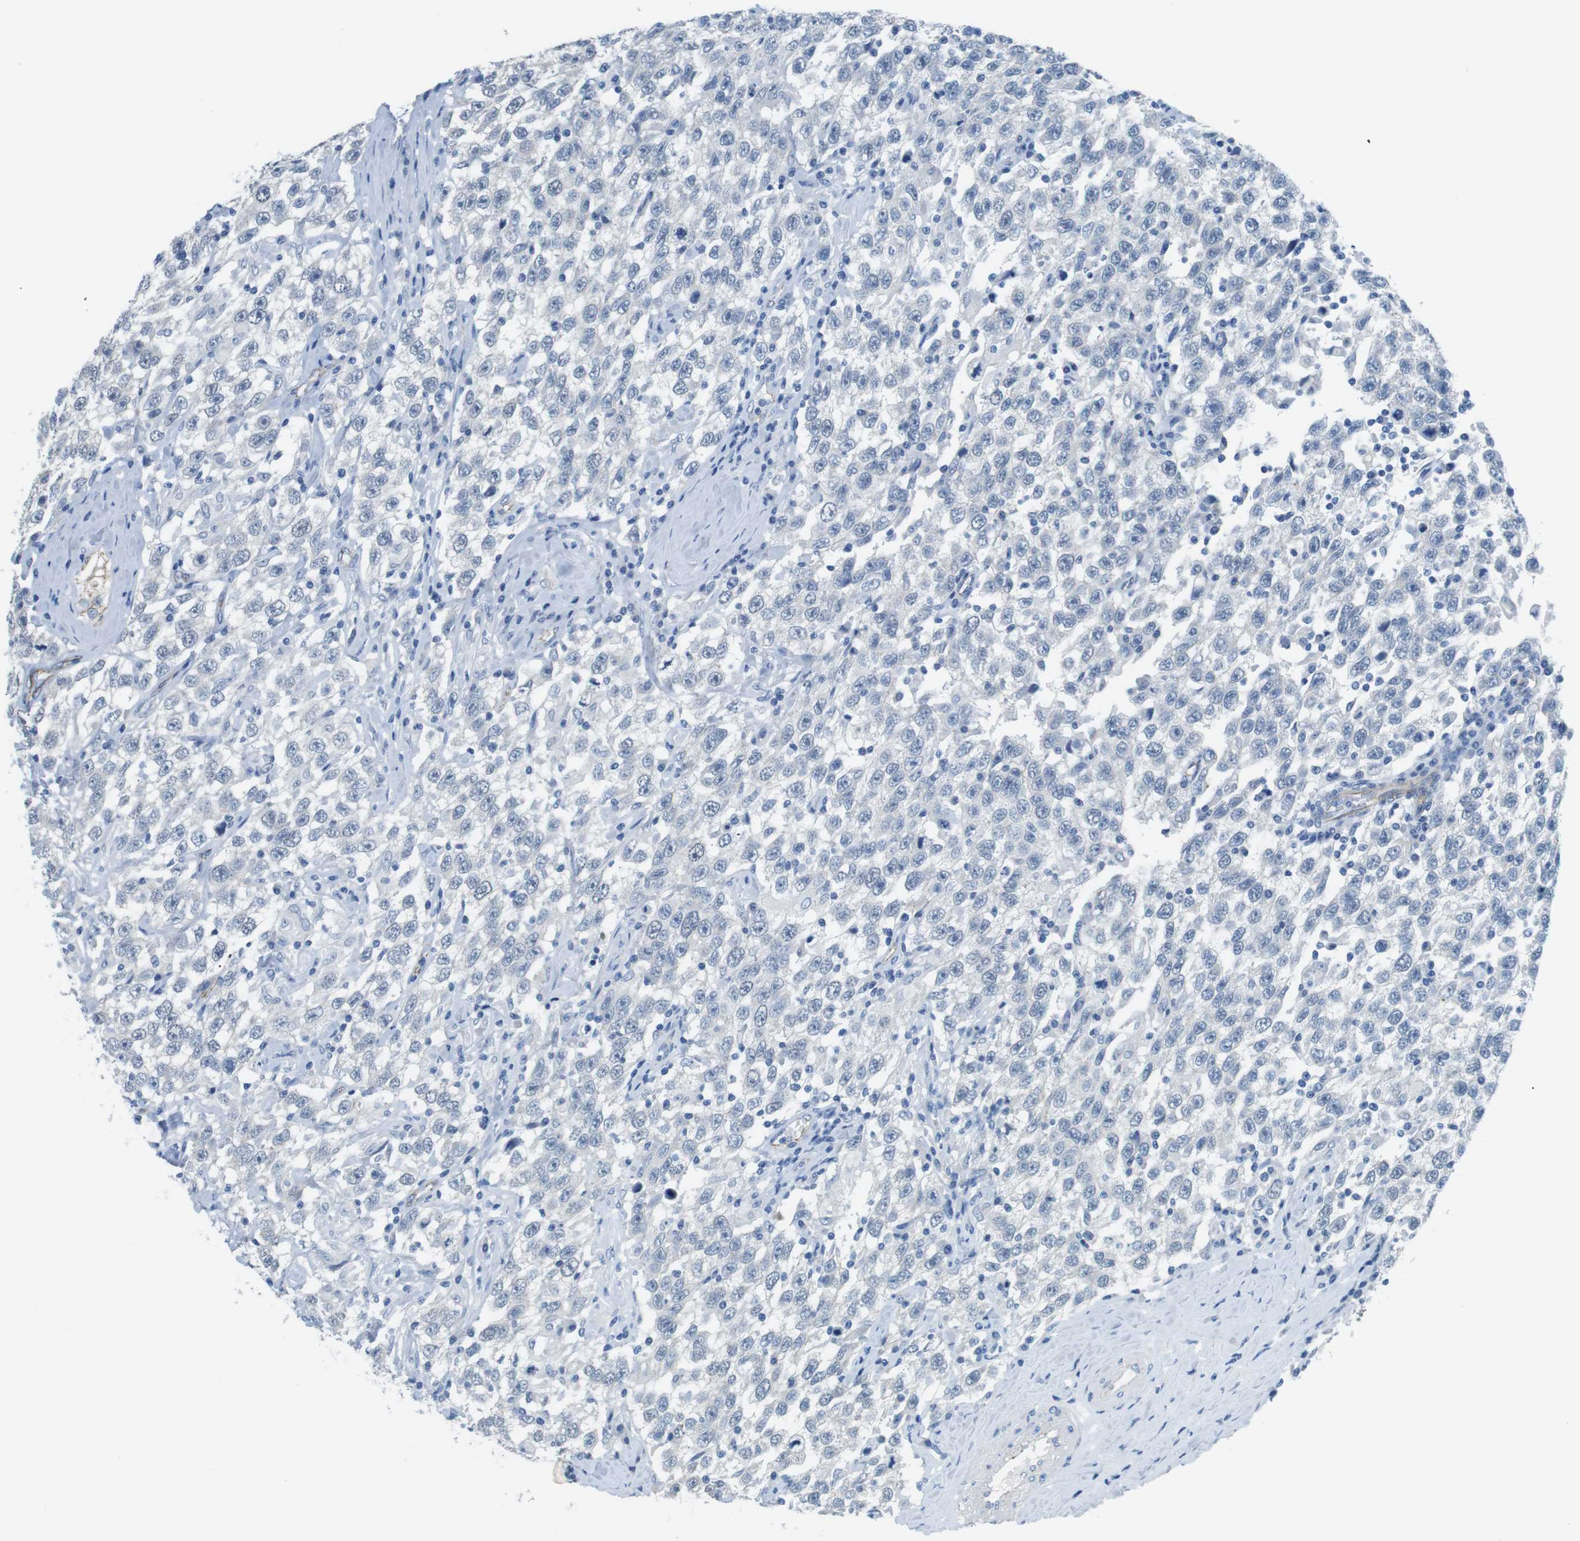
{"staining": {"intensity": "negative", "quantity": "none", "location": "none"}, "tissue": "testis cancer", "cell_type": "Tumor cells", "image_type": "cancer", "snomed": [{"axis": "morphology", "description": "Seminoma, NOS"}, {"axis": "topography", "description": "Testis"}], "caption": "High power microscopy micrograph of an IHC histopathology image of testis seminoma, revealing no significant staining in tumor cells.", "gene": "SLC6A6", "patient": {"sex": "male", "age": 41}}